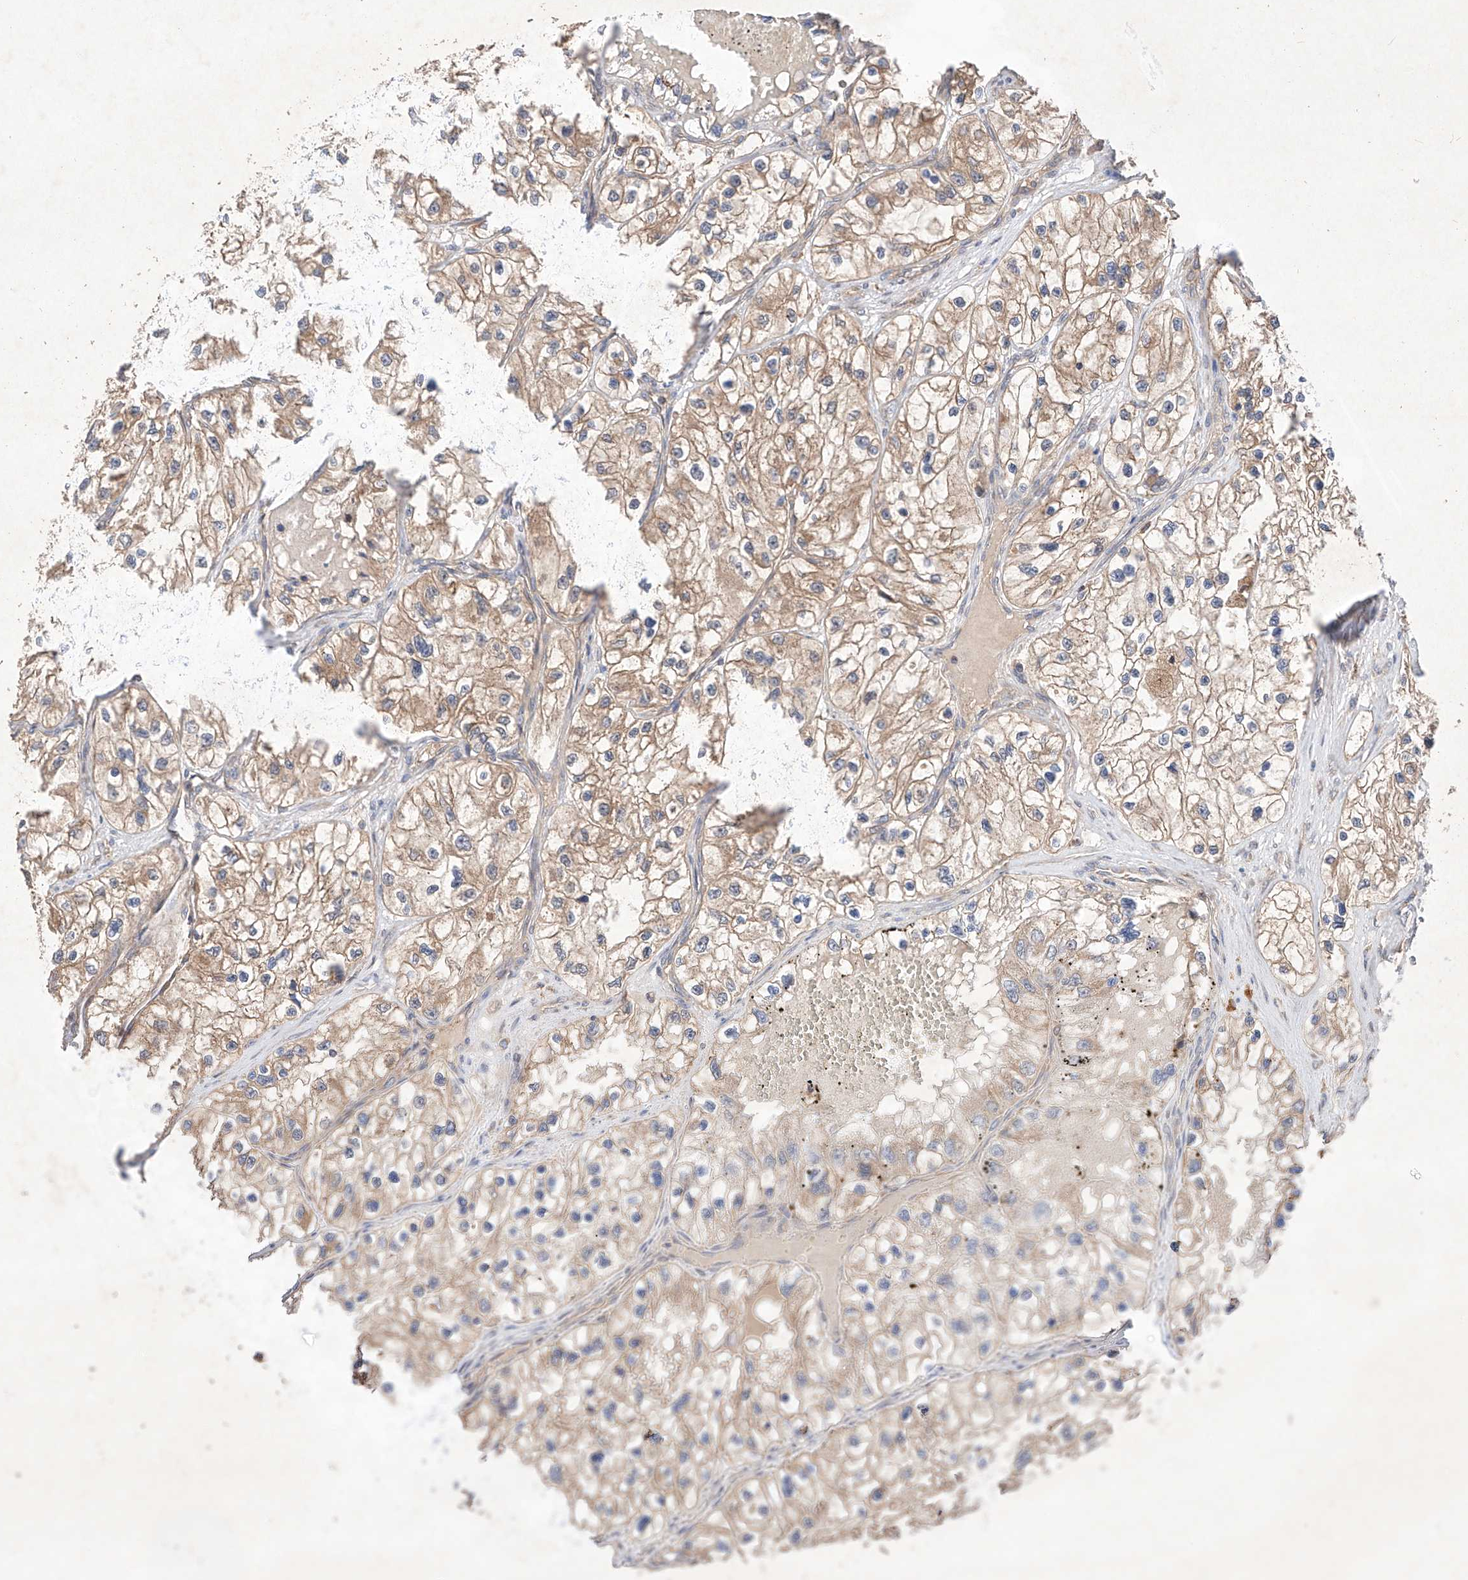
{"staining": {"intensity": "moderate", "quantity": ">75%", "location": "cytoplasmic/membranous"}, "tissue": "renal cancer", "cell_type": "Tumor cells", "image_type": "cancer", "snomed": [{"axis": "morphology", "description": "Adenocarcinoma, NOS"}, {"axis": "topography", "description": "Kidney"}], "caption": "Human adenocarcinoma (renal) stained with a protein marker exhibits moderate staining in tumor cells.", "gene": "C6orf62", "patient": {"sex": "female", "age": 57}}